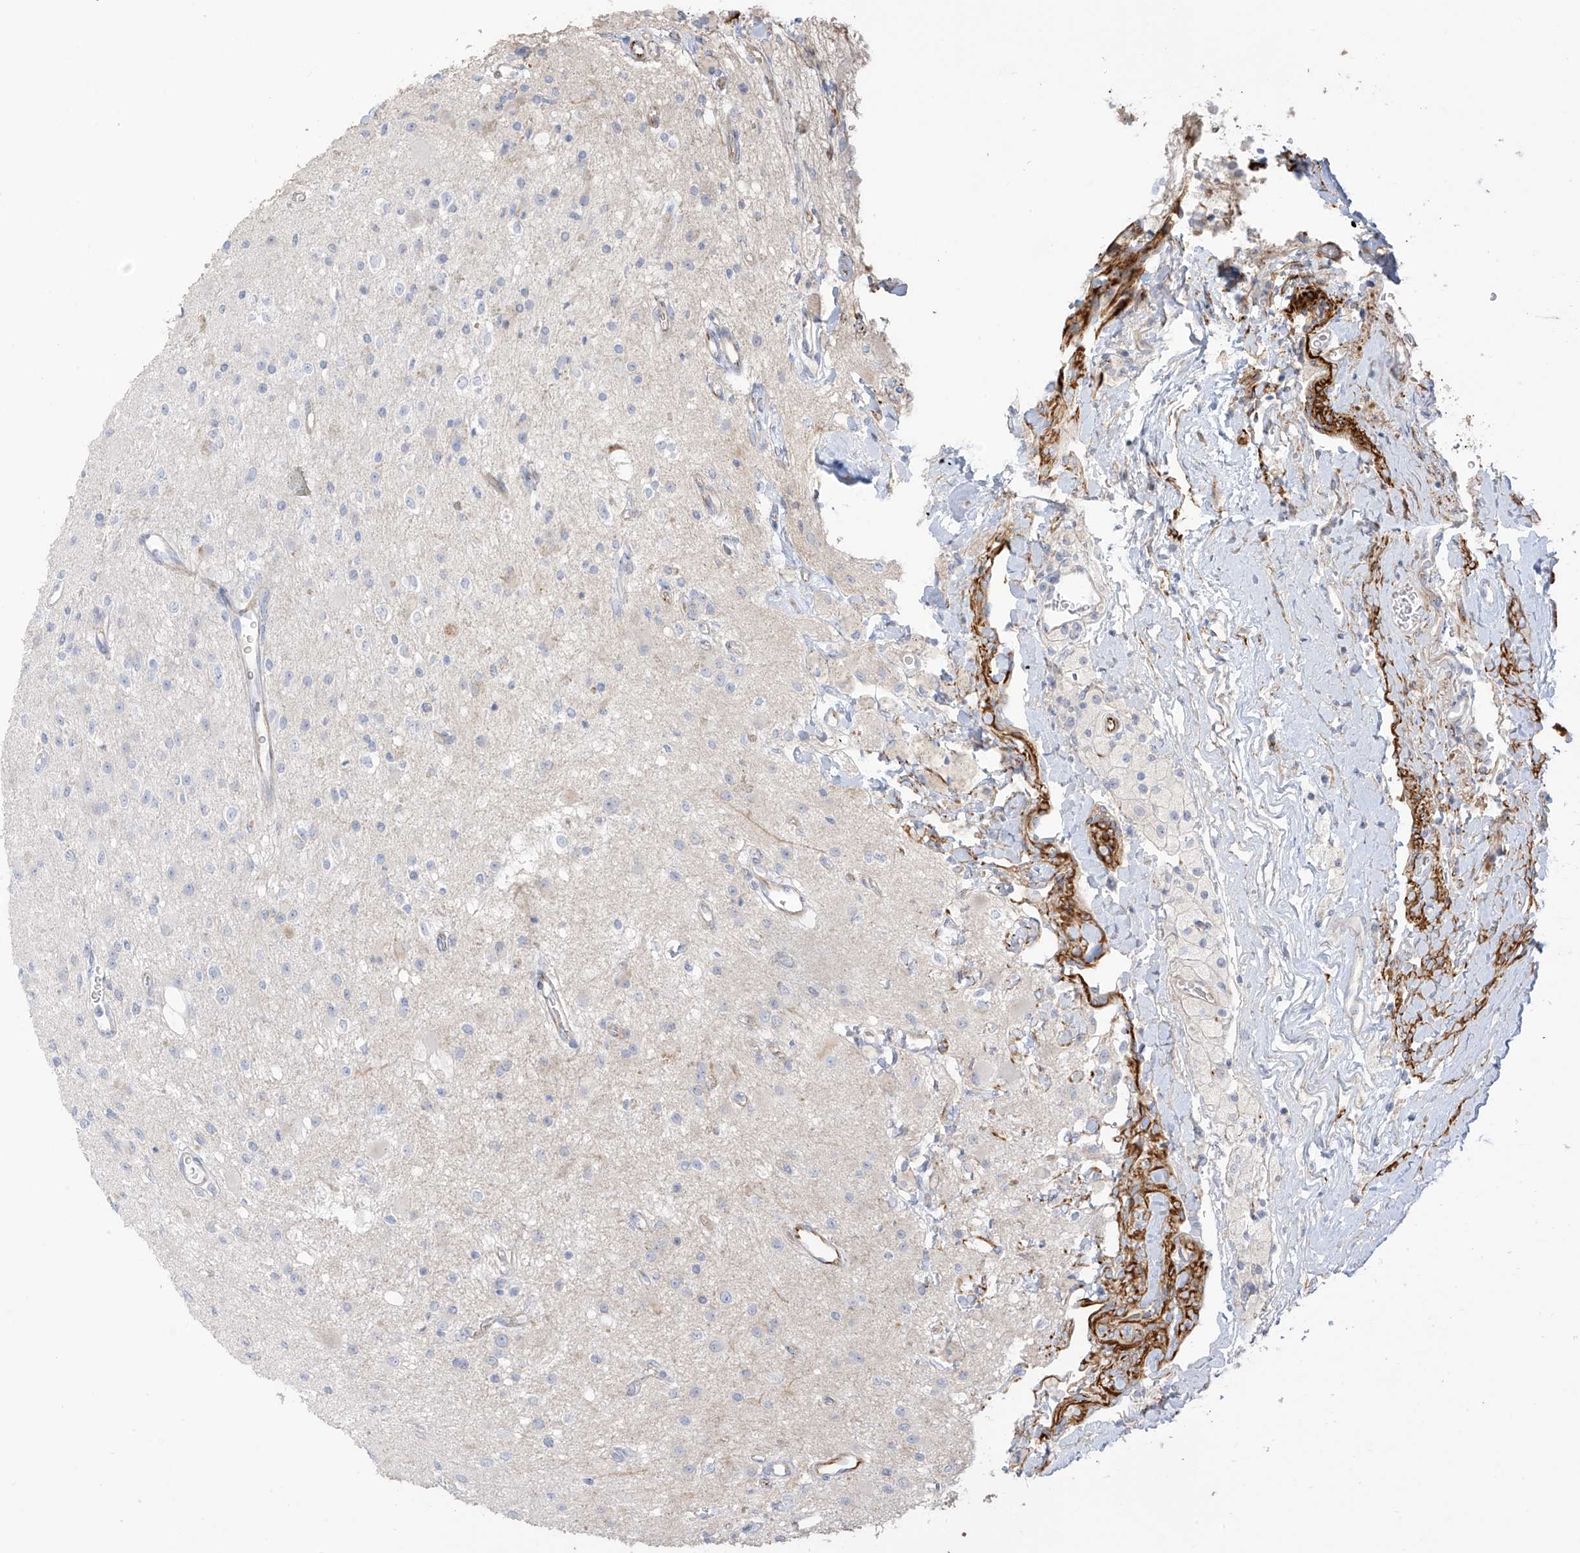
{"staining": {"intensity": "negative", "quantity": "none", "location": "none"}, "tissue": "glioma", "cell_type": "Tumor cells", "image_type": "cancer", "snomed": [{"axis": "morphology", "description": "Glioma, malignant, High grade"}, {"axis": "topography", "description": "Brain"}], "caption": "Immunohistochemistry (IHC) micrograph of neoplastic tissue: glioma stained with DAB (3,3'-diaminobenzidine) reveals no significant protein expression in tumor cells. (Brightfield microscopy of DAB immunohistochemistry at high magnification).", "gene": "DCDC2", "patient": {"sex": "male", "age": 34}}